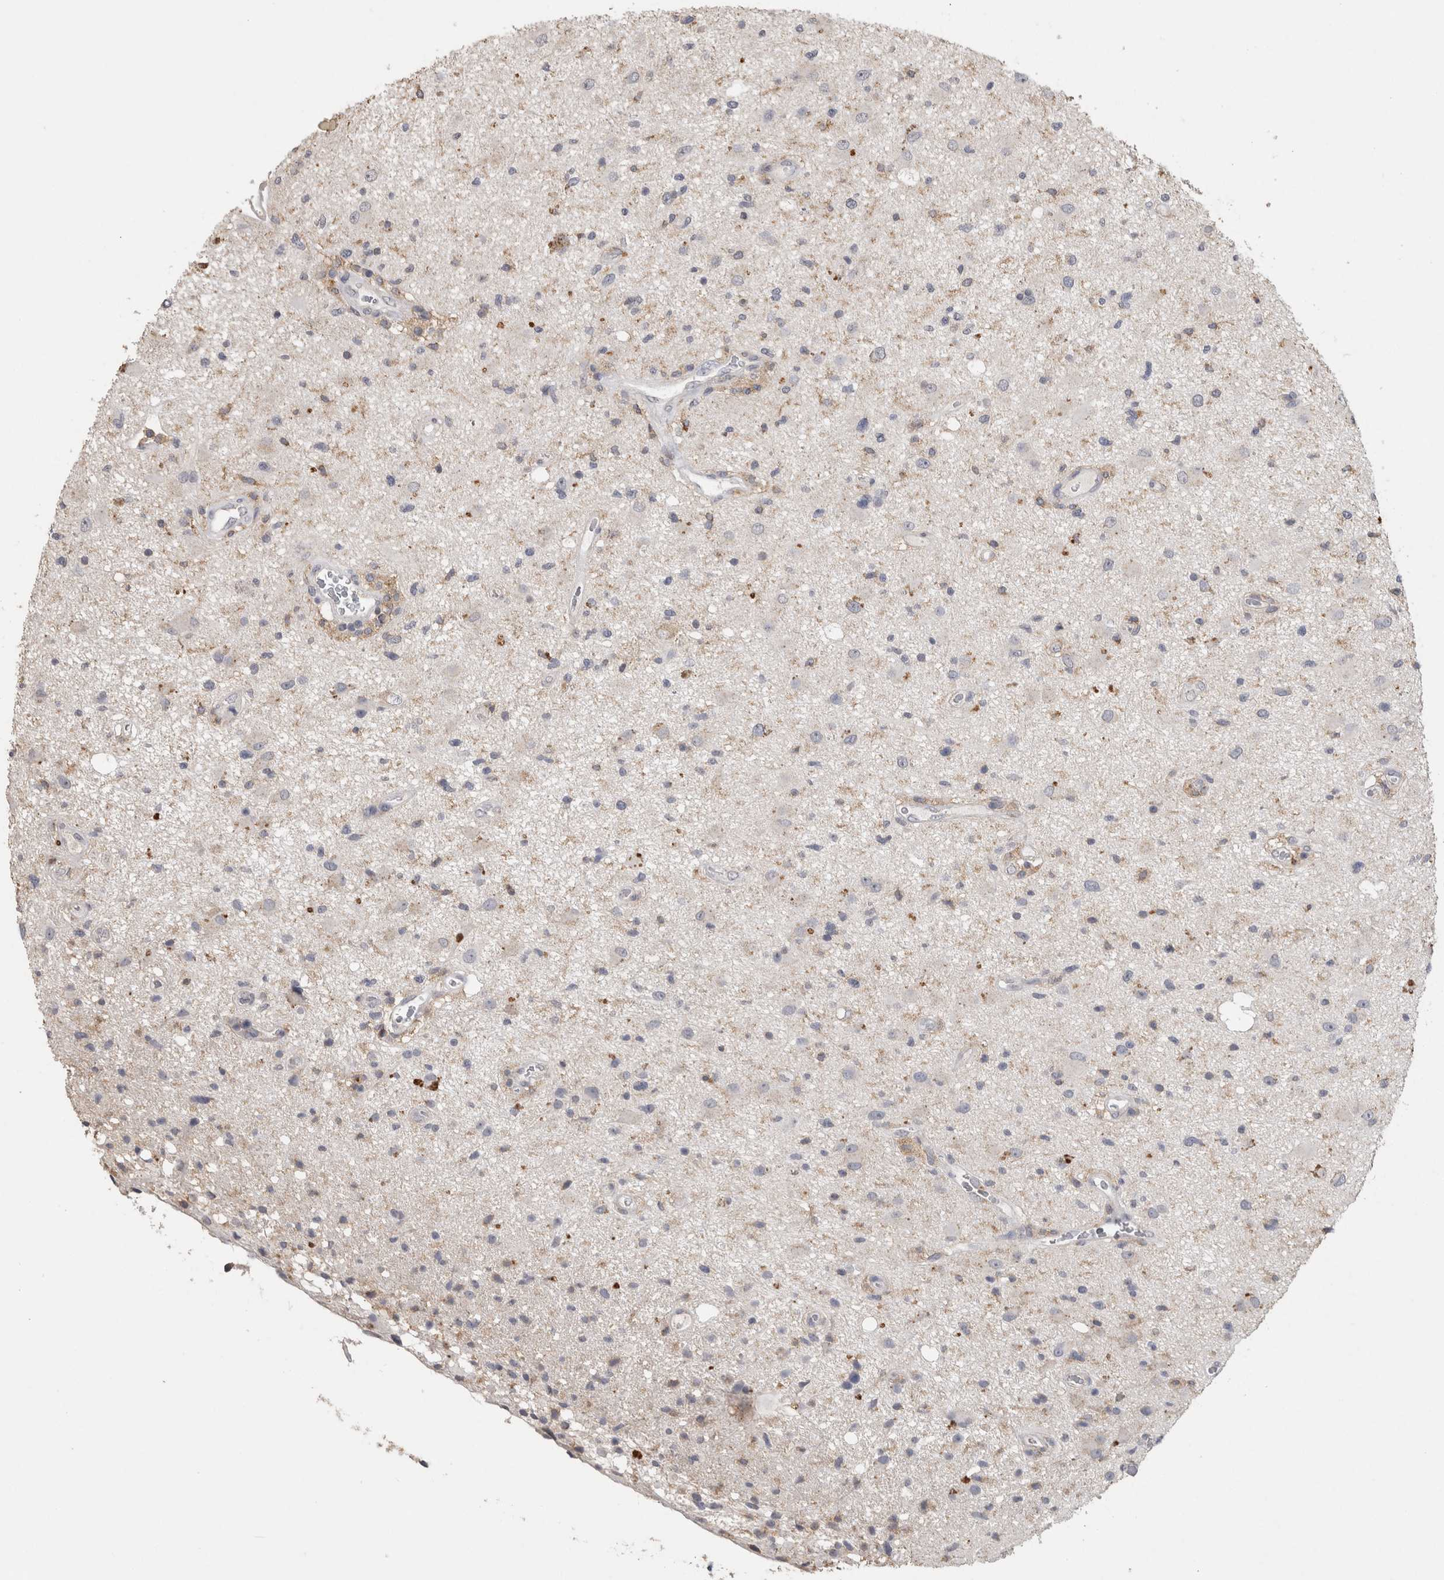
{"staining": {"intensity": "negative", "quantity": "none", "location": "none"}, "tissue": "glioma", "cell_type": "Tumor cells", "image_type": "cancer", "snomed": [{"axis": "morphology", "description": "Glioma, malignant, High grade"}, {"axis": "topography", "description": "Brain"}], "caption": "Immunohistochemistry (IHC) of human glioma reveals no expression in tumor cells. (DAB immunohistochemistry (IHC) visualized using brightfield microscopy, high magnification).", "gene": "CNTFR", "patient": {"sex": "male", "age": 33}}